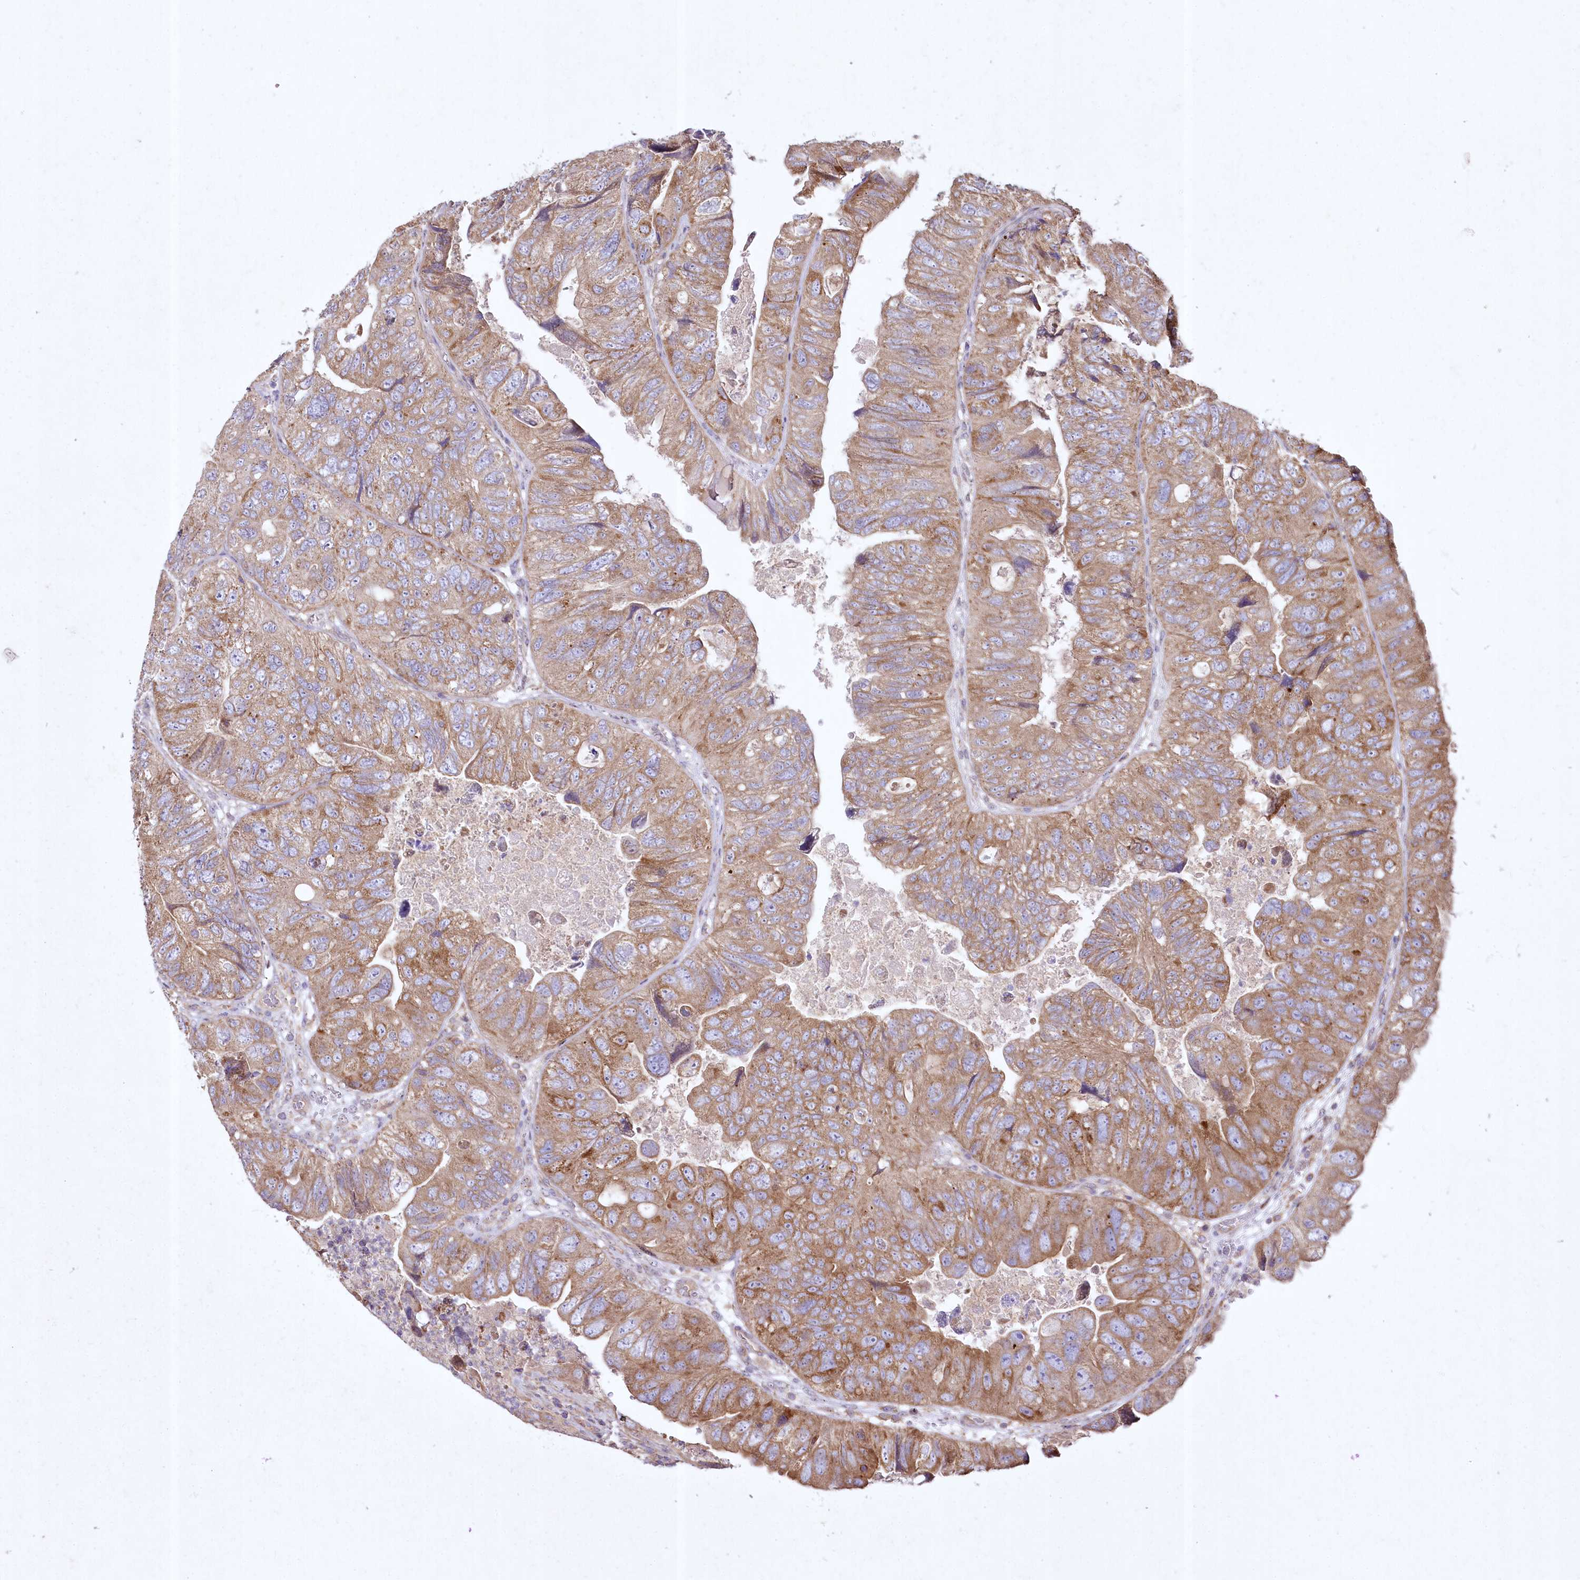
{"staining": {"intensity": "moderate", "quantity": ">75%", "location": "cytoplasmic/membranous"}, "tissue": "colorectal cancer", "cell_type": "Tumor cells", "image_type": "cancer", "snomed": [{"axis": "morphology", "description": "Adenocarcinoma, NOS"}, {"axis": "topography", "description": "Rectum"}], "caption": "This micrograph displays immunohistochemistry staining of colorectal adenocarcinoma, with medium moderate cytoplasmic/membranous expression in approximately >75% of tumor cells.", "gene": "SH3TC1", "patient": {"sex": "male", "age": 63}}